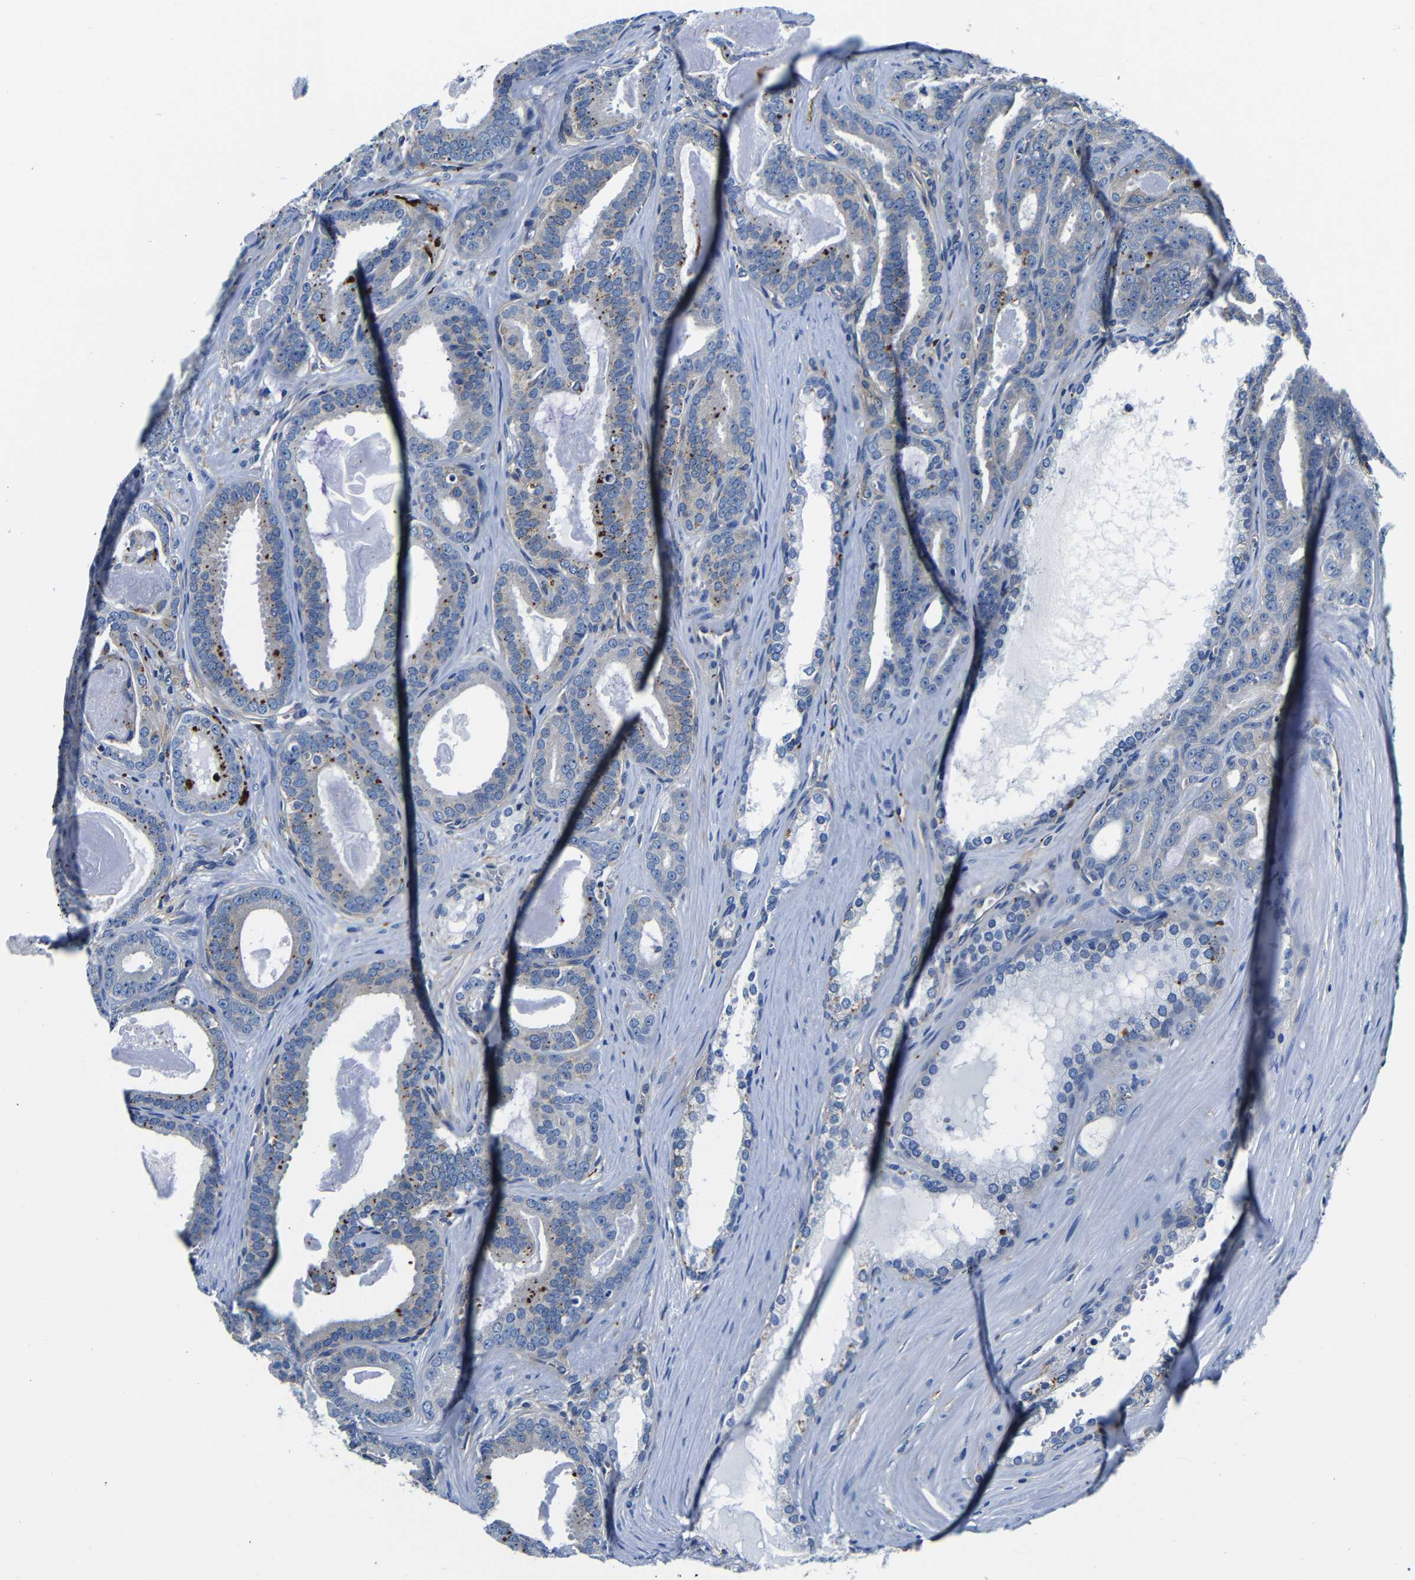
{"staining": {"intensity": "negative", "quantity": "none", "location": "none"}, "tissue": "prostate cancer", "cell_type": "Tumor cells", "image_type": "cancer", "snomed": [{"axis": "morphology", "description": "Adenocarcinoma, High grade"}, {"axis": "topography", "description": "Prostate"}], "caption": "Immunohistochemical staining of human prostate cancer exhibits no significant expression in tumor cells.", "gene": "GIMAP2", "patient": {"sex": "male", "age": 60}}